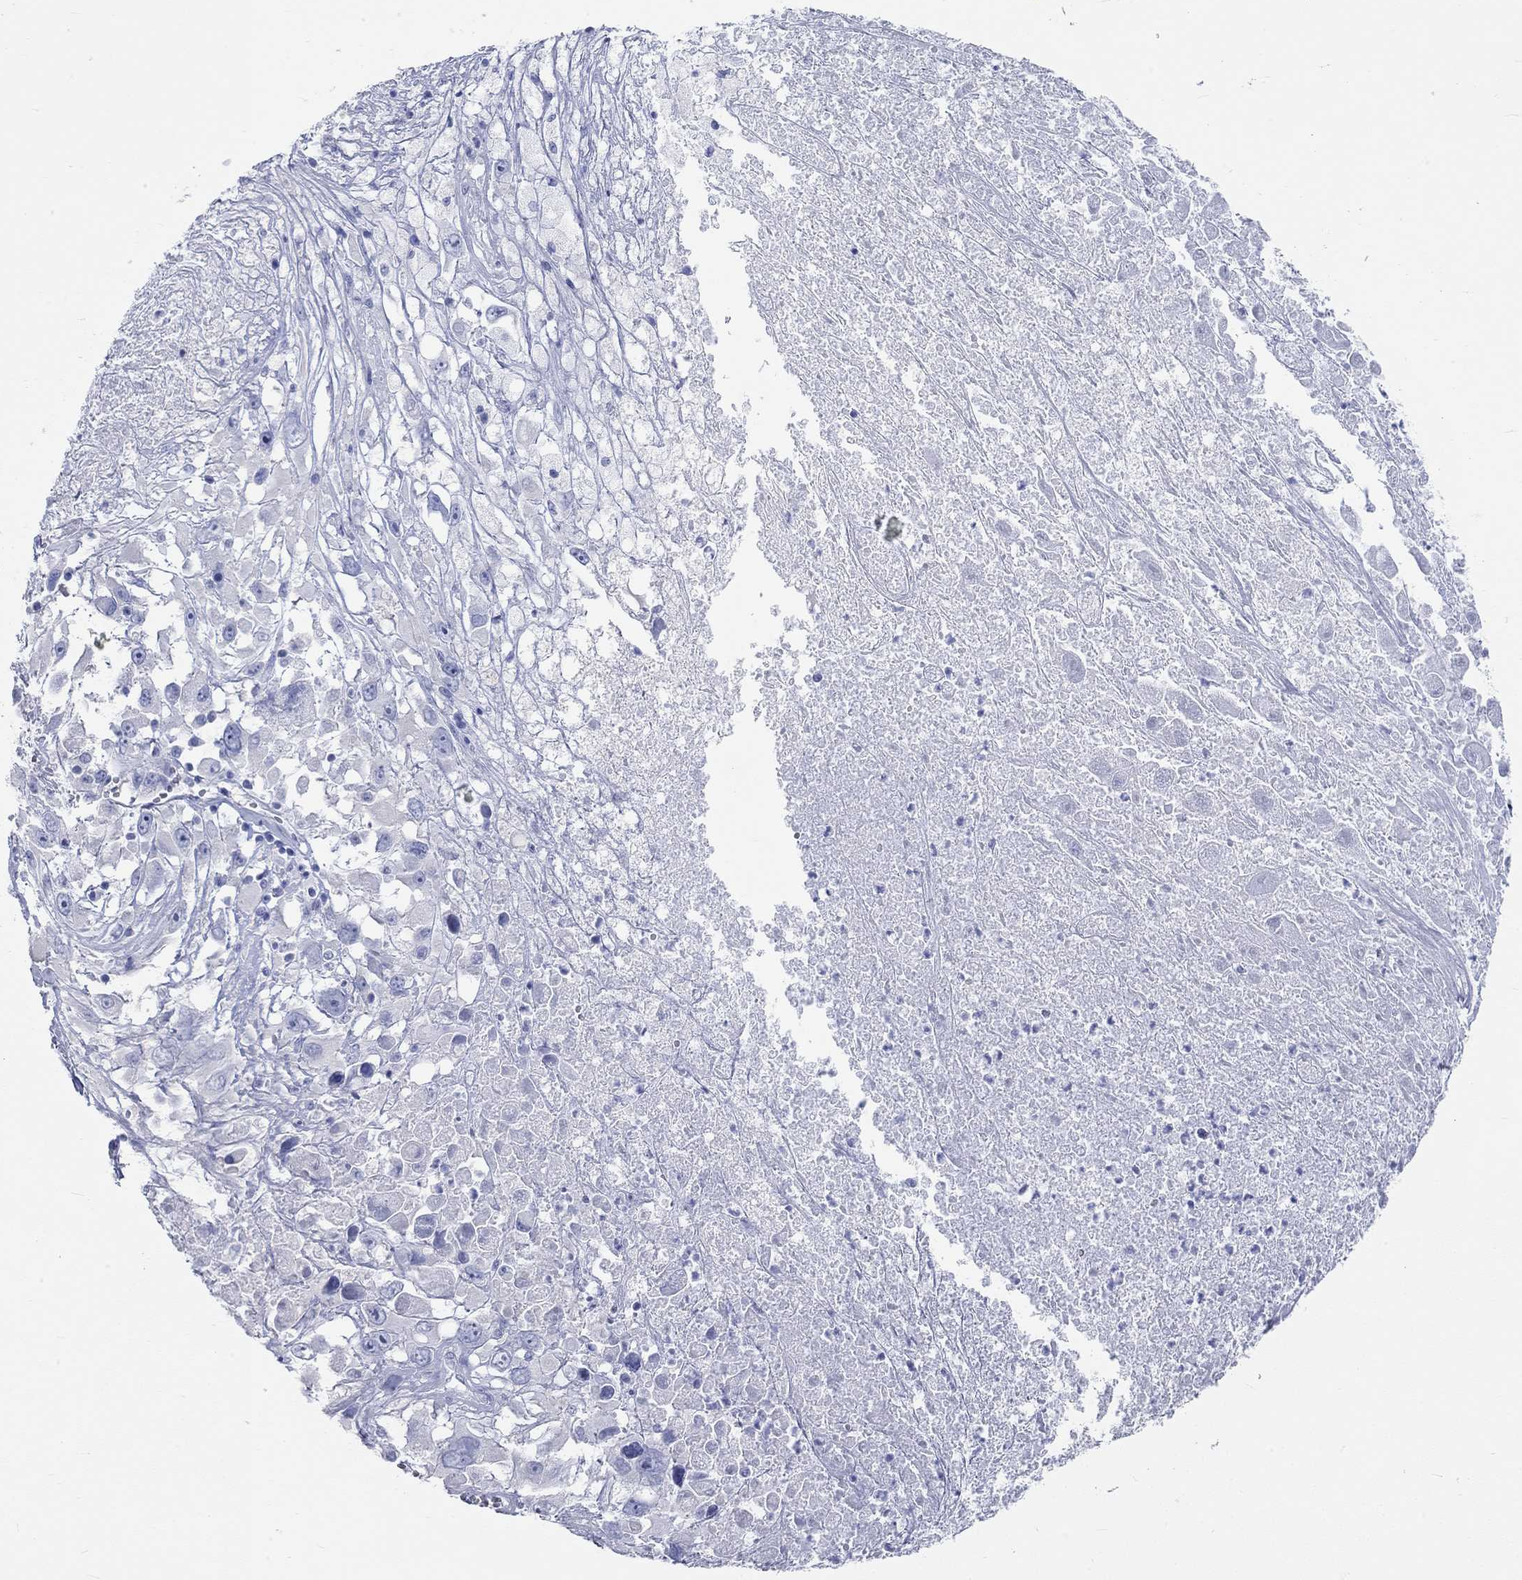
{"staining": {"intensity": "negative", "quantity": "none", "location": "none"}, "tissue": "melanoma", "cell_type": "Tumor cells", "image_type": "cancer", "snomed": [{"axis": "morphology", "description": "Malignant melanoma, Metastatic site"}, {"axis": "topography", "description": "Lymph node"}], "caption": "Protein analysis of malignant melanoma (metastatic site) displays no significant positivity in tumor cells.", "gene": "SPATA9", "patient": {"sex": "male", "age": 50}}